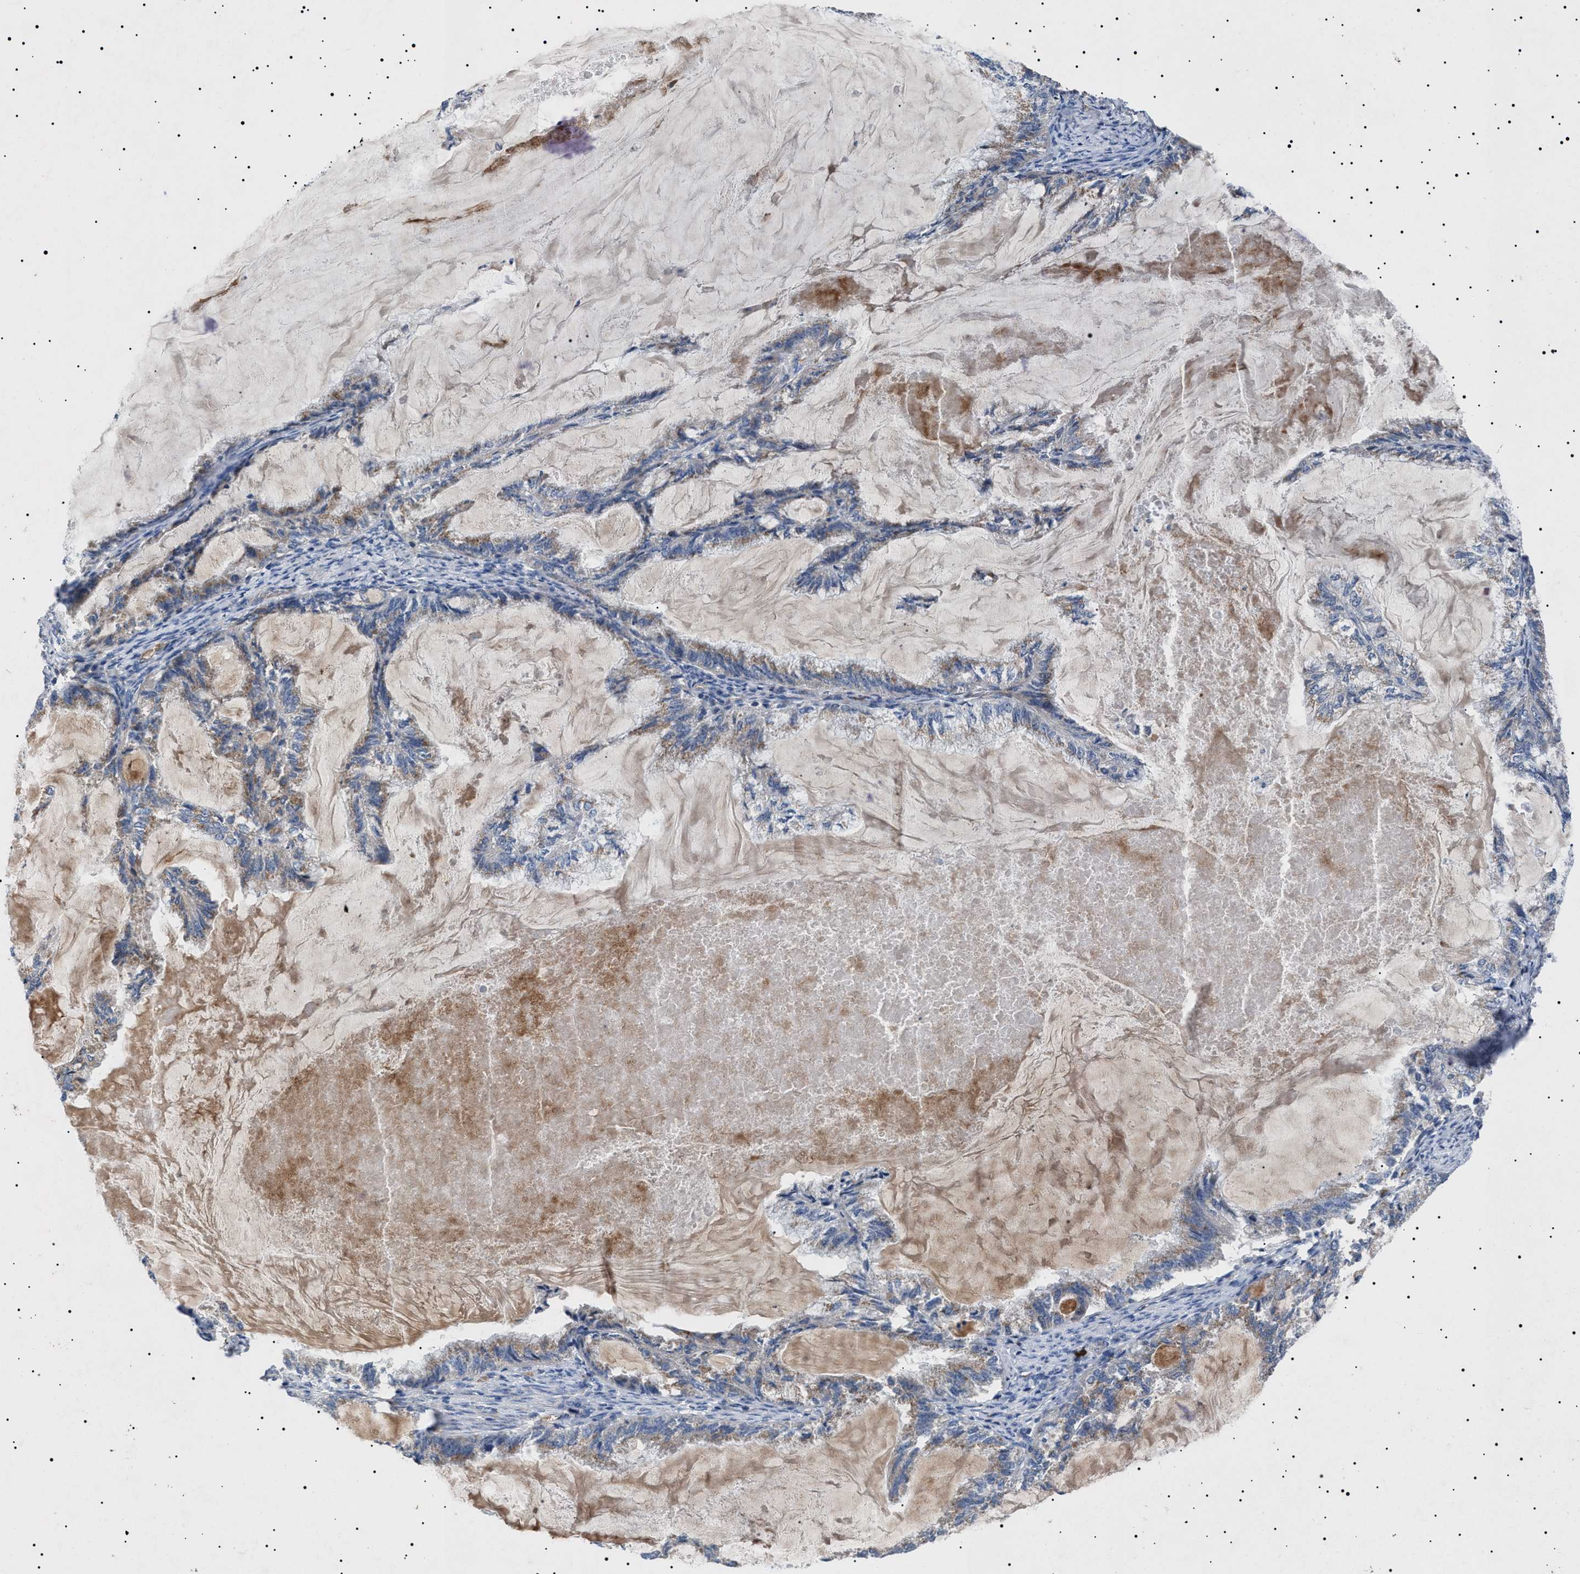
{"staining": {"intensity": "moderate", "quantity": "<25%", "location": "cytoplasmic/membranous"}, "tissue": "endometrial cancer", "cell_type": "Tumor cells", "image_type": "cancer", "snomed": [{"axis": "morphology", "description": "Adenocarcinoma, NOS"}, {"axis": "topography", "description": "Endometrium"}], "caption": "Endometrial cancer (adenocarcinoma) stained with DAB immunohistochemistry (IHC) displays low levels of moderate cytoplasmic/membranous positivity in approximately <25% of tumor cells.", "gene": "PTRH1", "patient": {"sex": "female", "age": 86}}